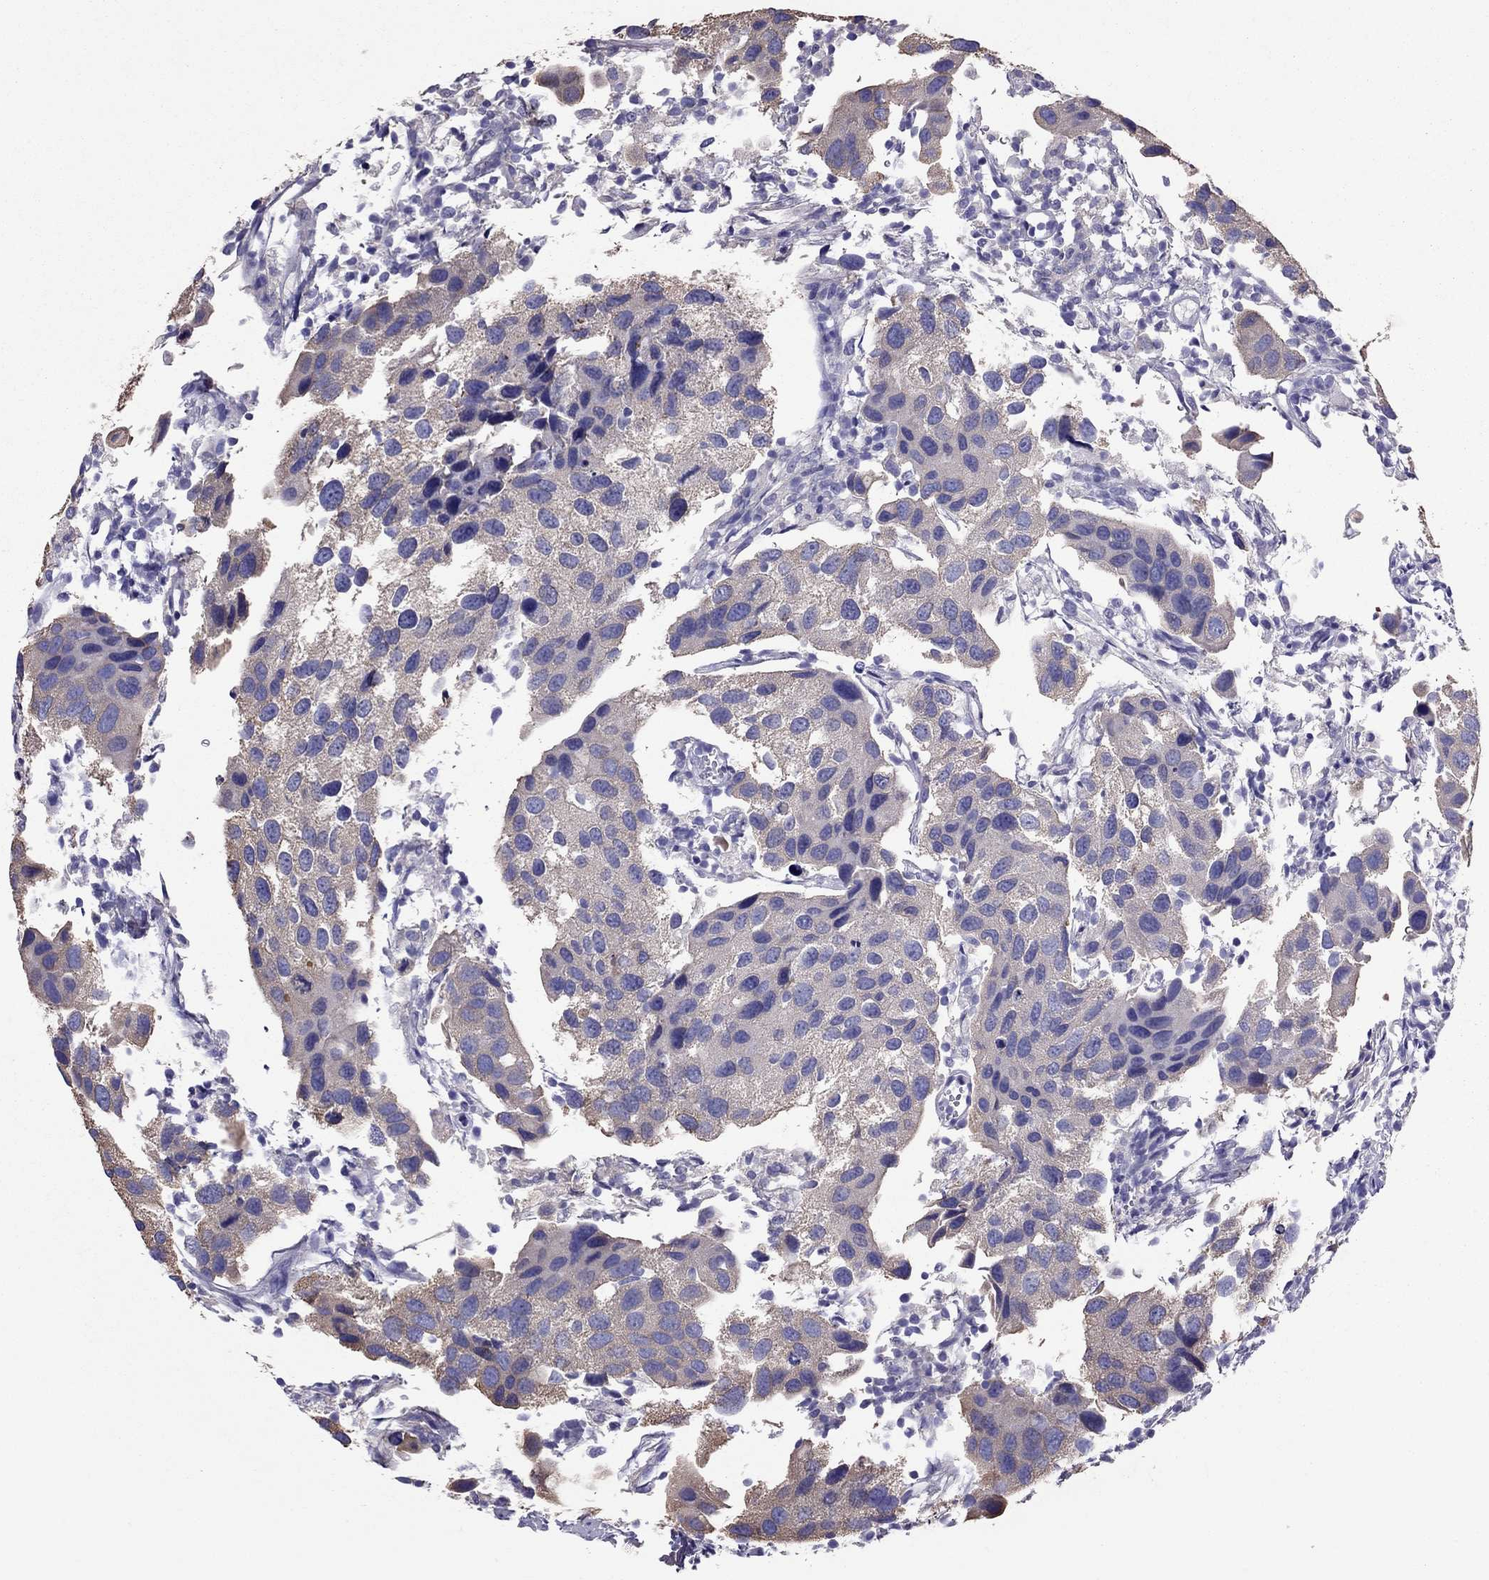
{"staining": {"intensity": "moderate", "quantity": "25%-75%", "location": "cytoplasmic/membranous"}, "tissue": "urothelial cancer", "cell_type": "Tumor cells", "image_type": "cancer", "snomed": [{"axis": "morphology", "description": "Urothelial carcinoma, High grade"}, {"axis": "topography", "description": "Urinary bladder"}], "caption": "Protein staining reveals moderate cytoplasmic/membranous positivity in approximately 25%-75% of tumor cells in urothelial cancer.", "gene": "TEX22", "patient": {"sex": "male", "age": 79}}